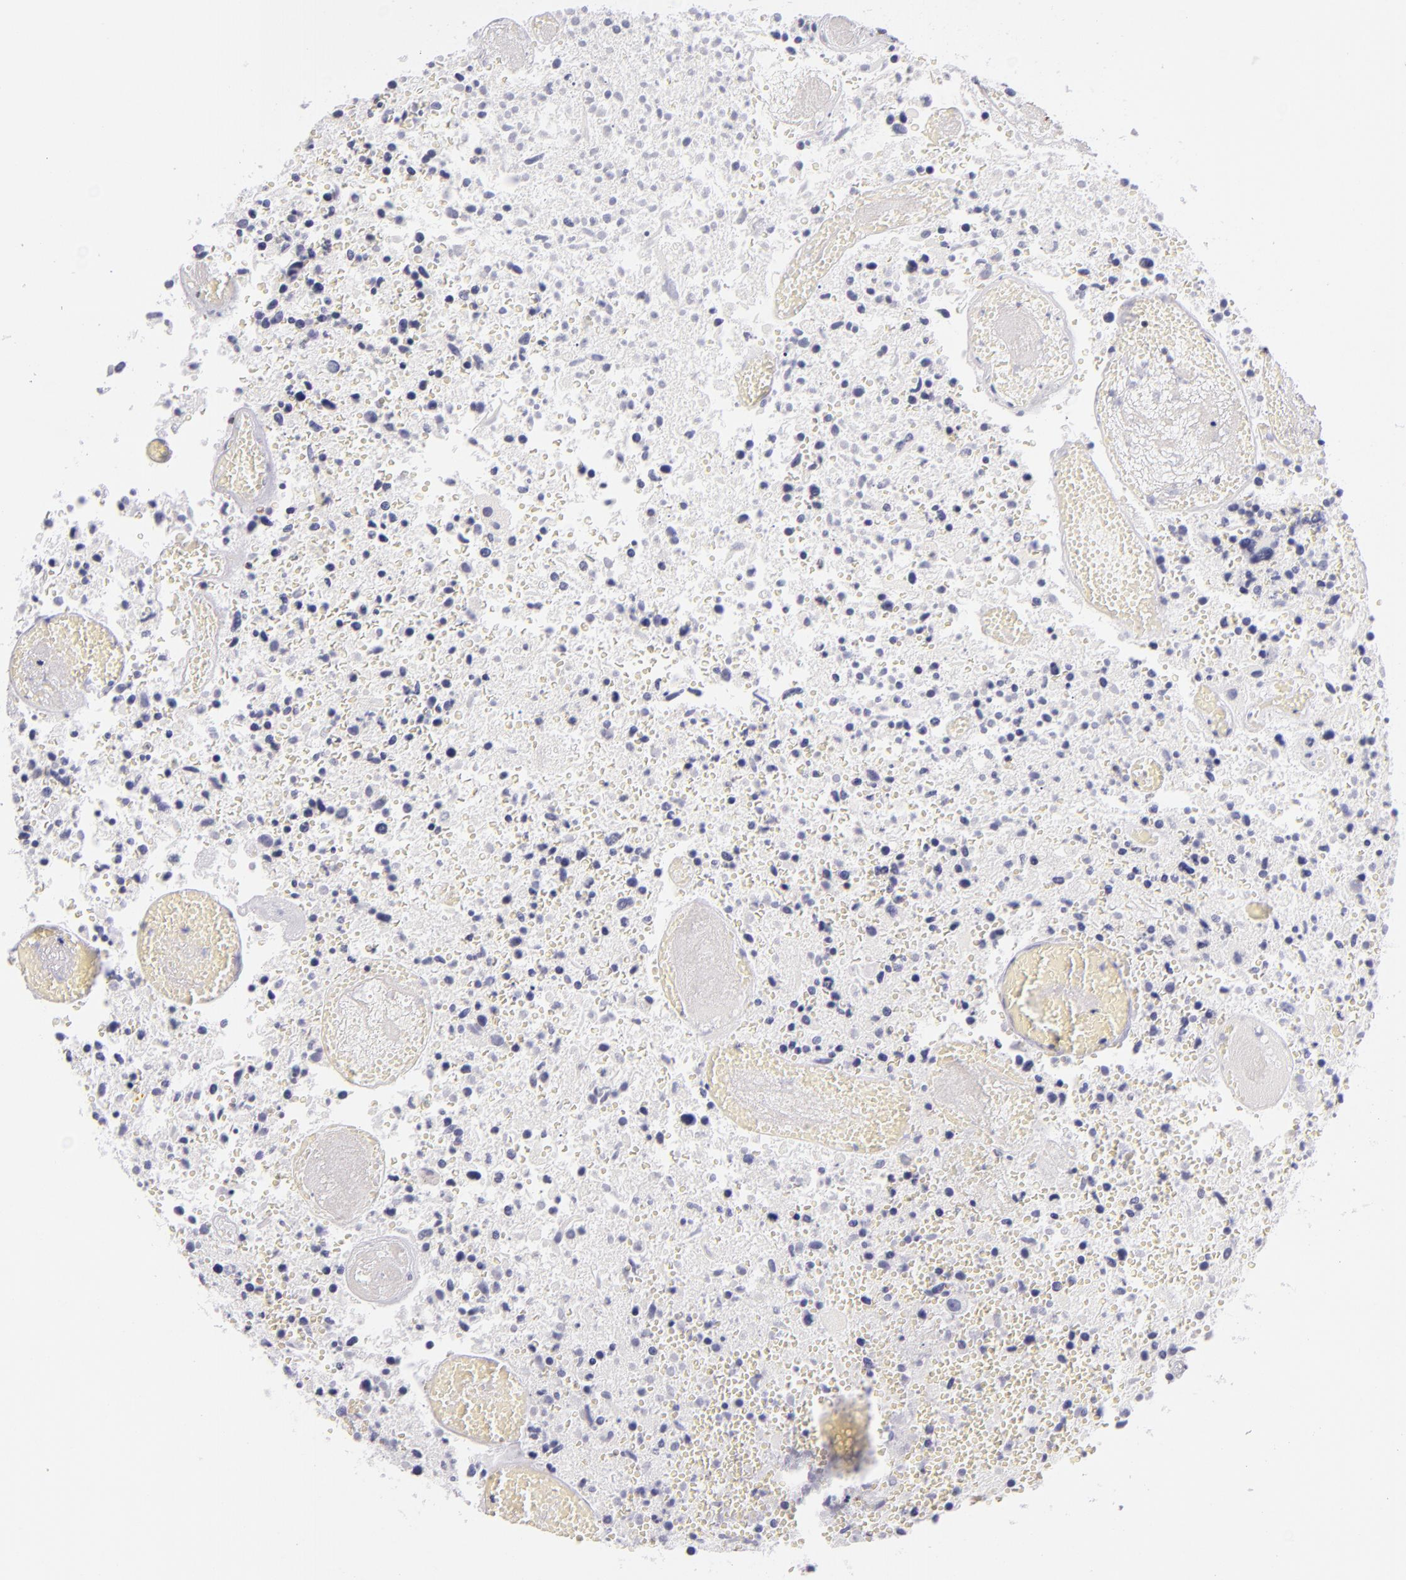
{"staining": {"intensity": "negative", "quantity": "none", "location": "none"}, "tissue": "glioma", "cell_type": "Tumor cells", "image_type": "cancer", "snomed": [{"axis": "morphology", "description": "Glioma, malignant, High grade"}, {"axis": "topography", "description": "Brain"}], "caption": "Immunohistochemistry (IHC) of human high-grade glioma (malignant) reveals no staining in tumor cells.", "gene": "CD48", "patient": {"sex": "male", "age": 72}}